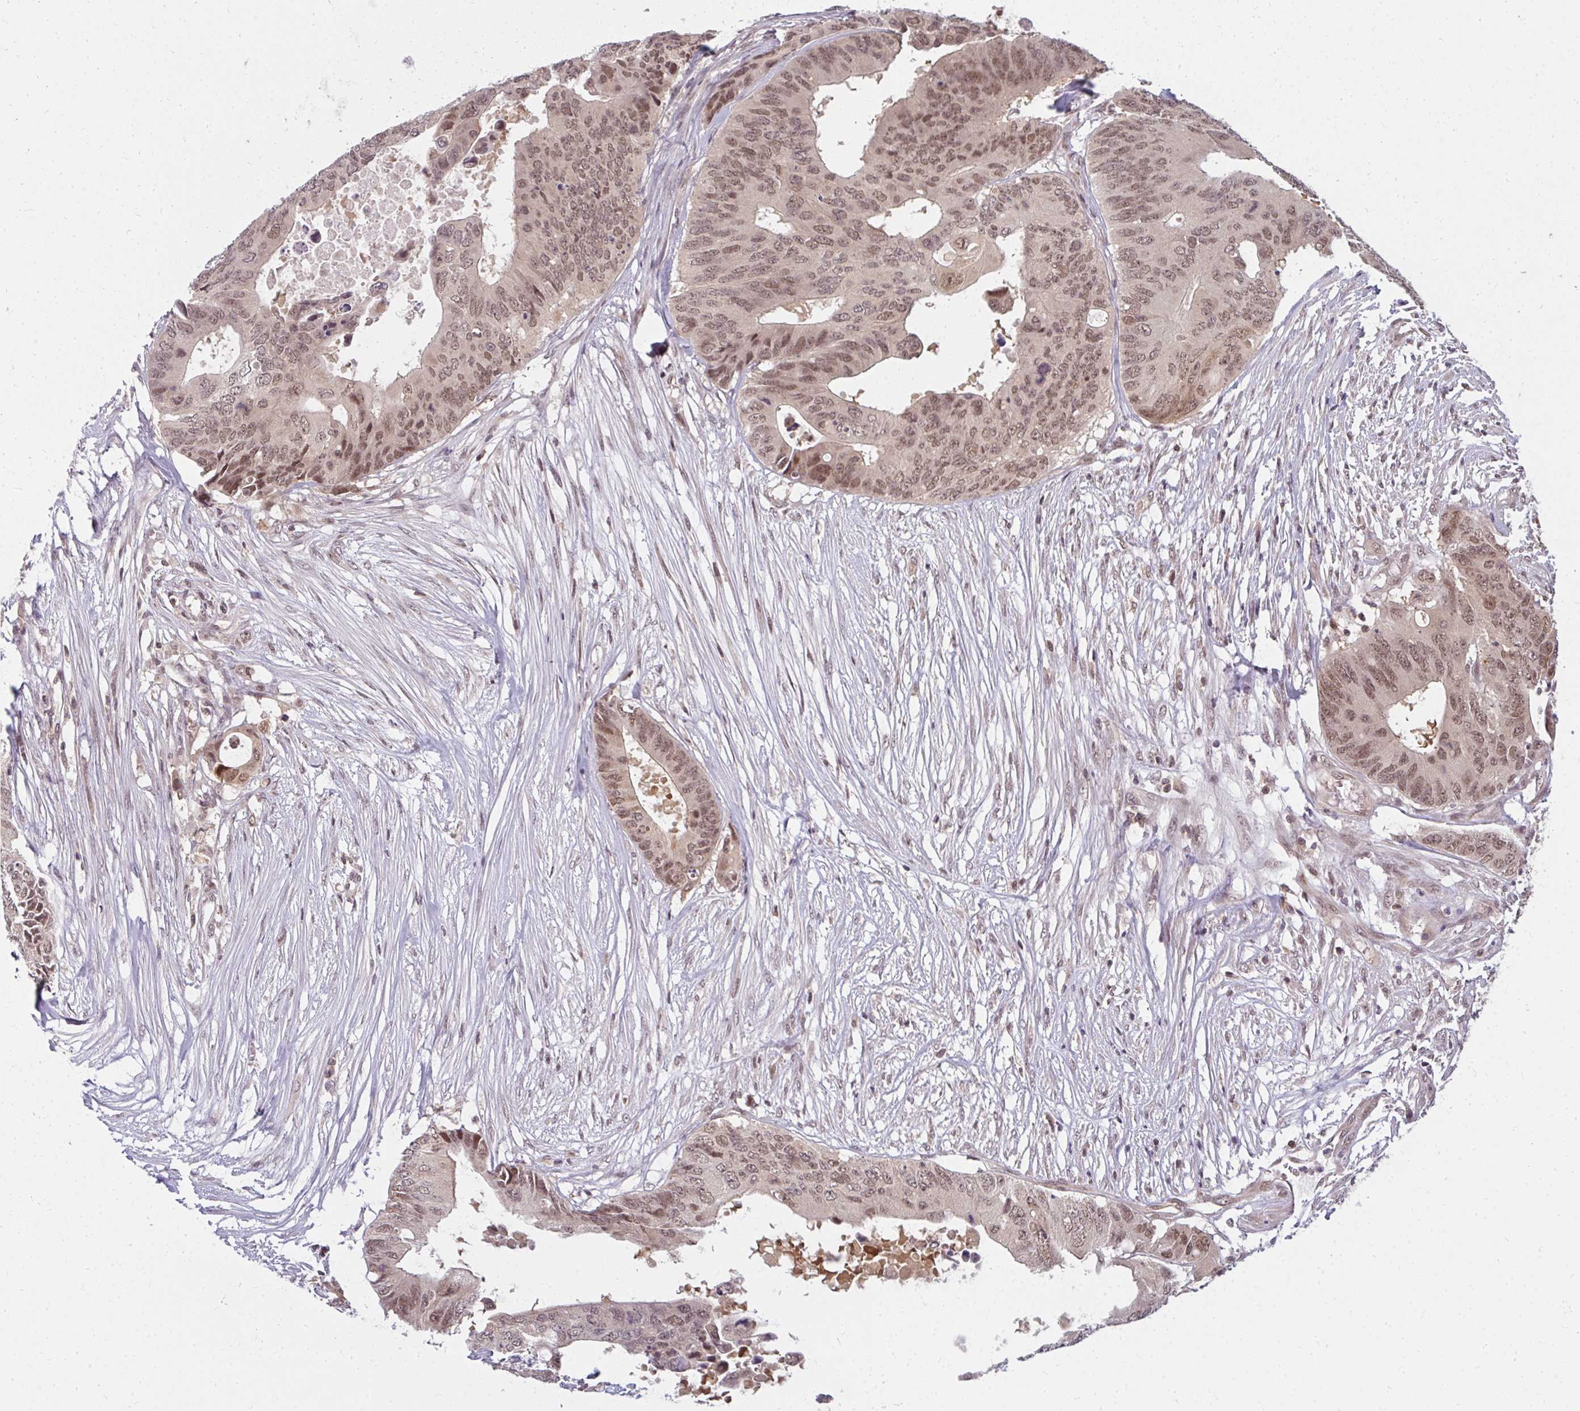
{"staining": {"intensity": "moderate", "quantity": ">75%", "location": "nuclear"}, "tissue": "colorectal cancer", "cell_type": "Tumor cells", "image_type": "cancer", "snomed": [{"axis": "morphology", "description": "Adenocarcinoma, NOS"}, {"axis": "topography", "description": "Colon"}], "caption": "Colorectal cancer stained for a protein demonstrates moderate nuclear positivity in tumor cells.", "gene": "GTF3C6", "patient": {"sex": "male", "age": 71}}